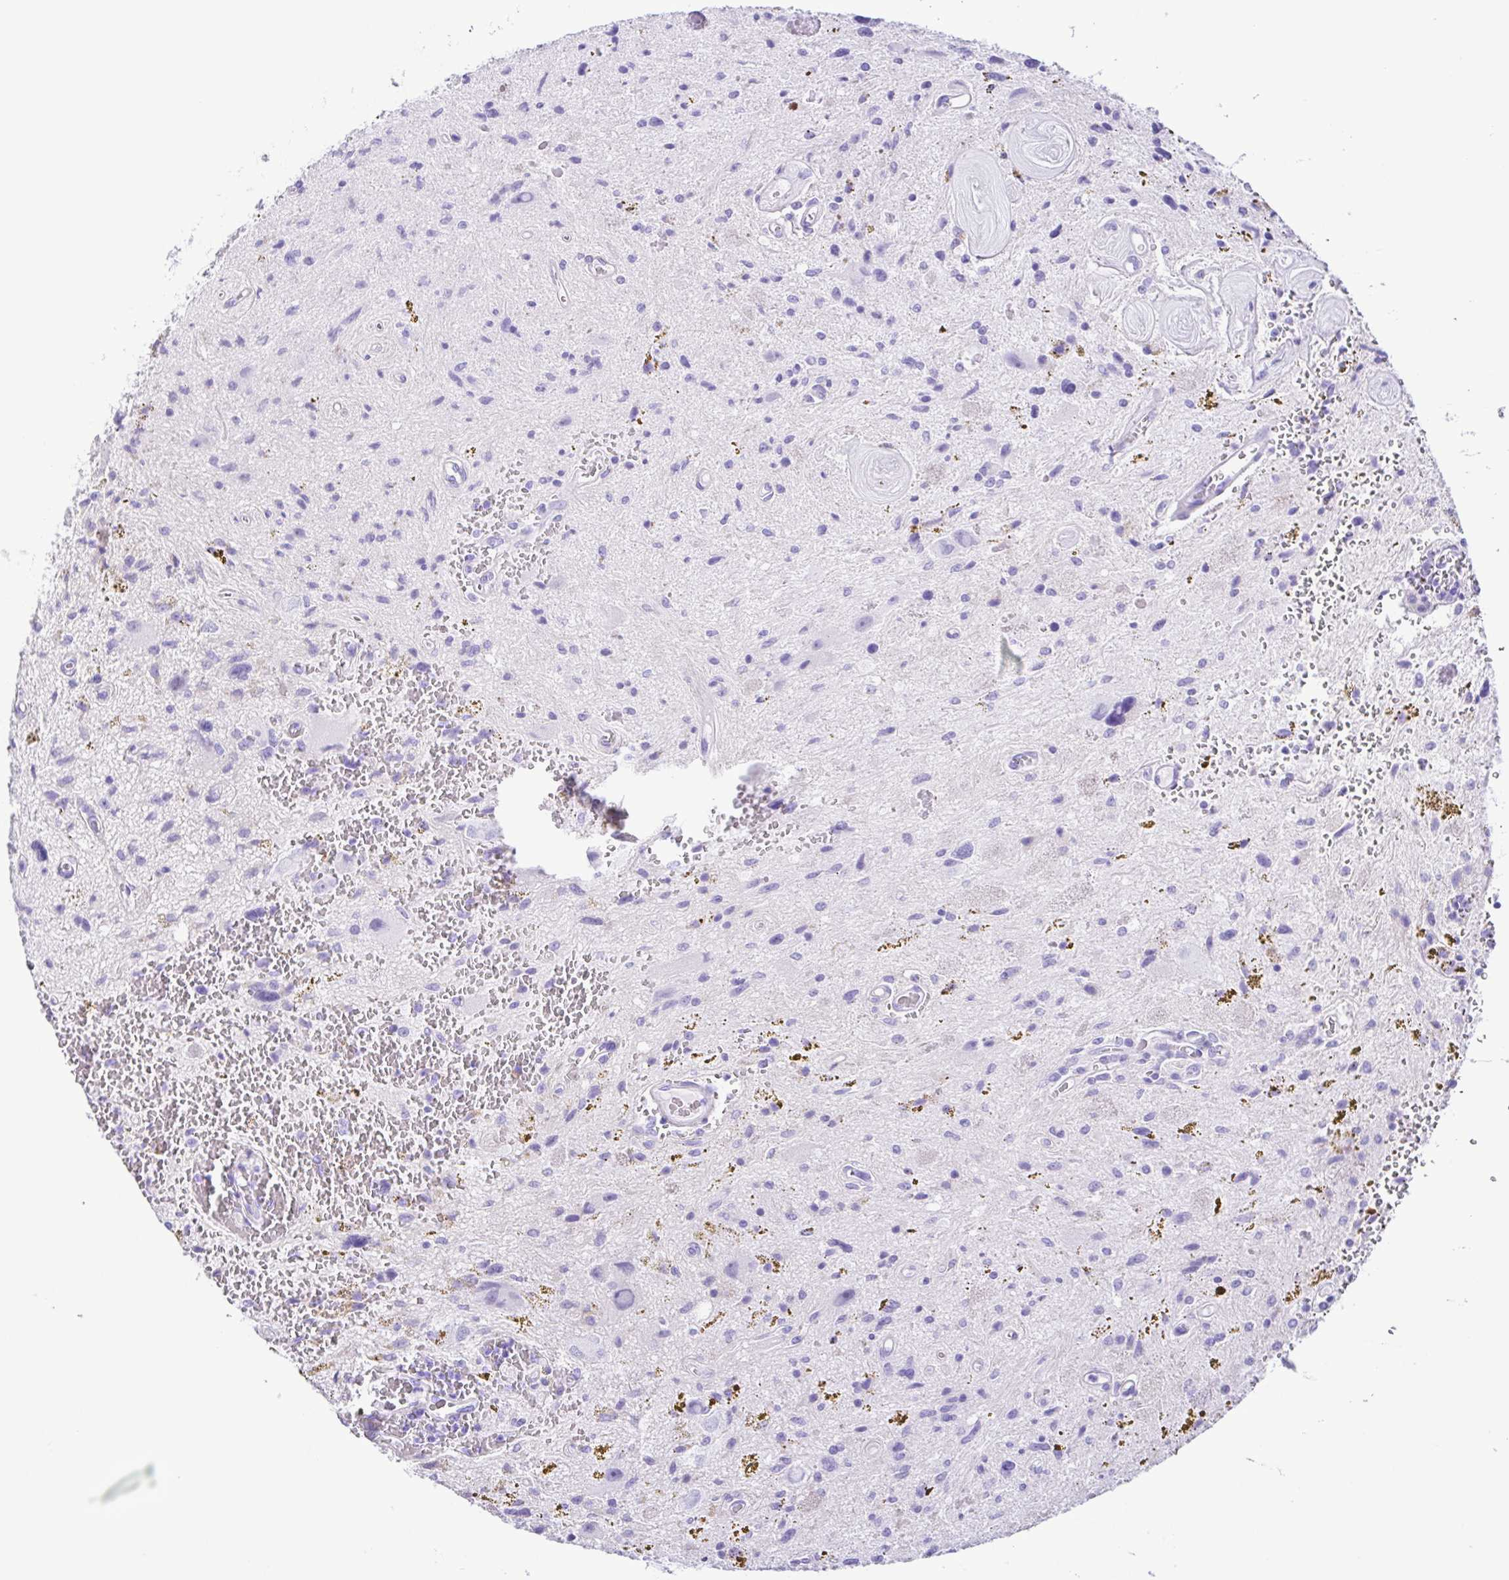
{"staining": {"intensity": "negative", "quantity": "none", "location": "none"}, "tissue": "glioma", "cell_type": "Tumor cells", "image_type": "cancer", "snomed": [{"axis": "morphology", "description": "Glioma, malignant, Low grade"}, {"axis": "topography", "description": "Cerebellum"}], "caption": "There is no significant staining in tumor cells of malignant low-grade glioma. (Immunohistochemistry, brightfield microscopy, high magnification).", "gene": "ERP27", "patient": {"sex": "female", "age": 14}}